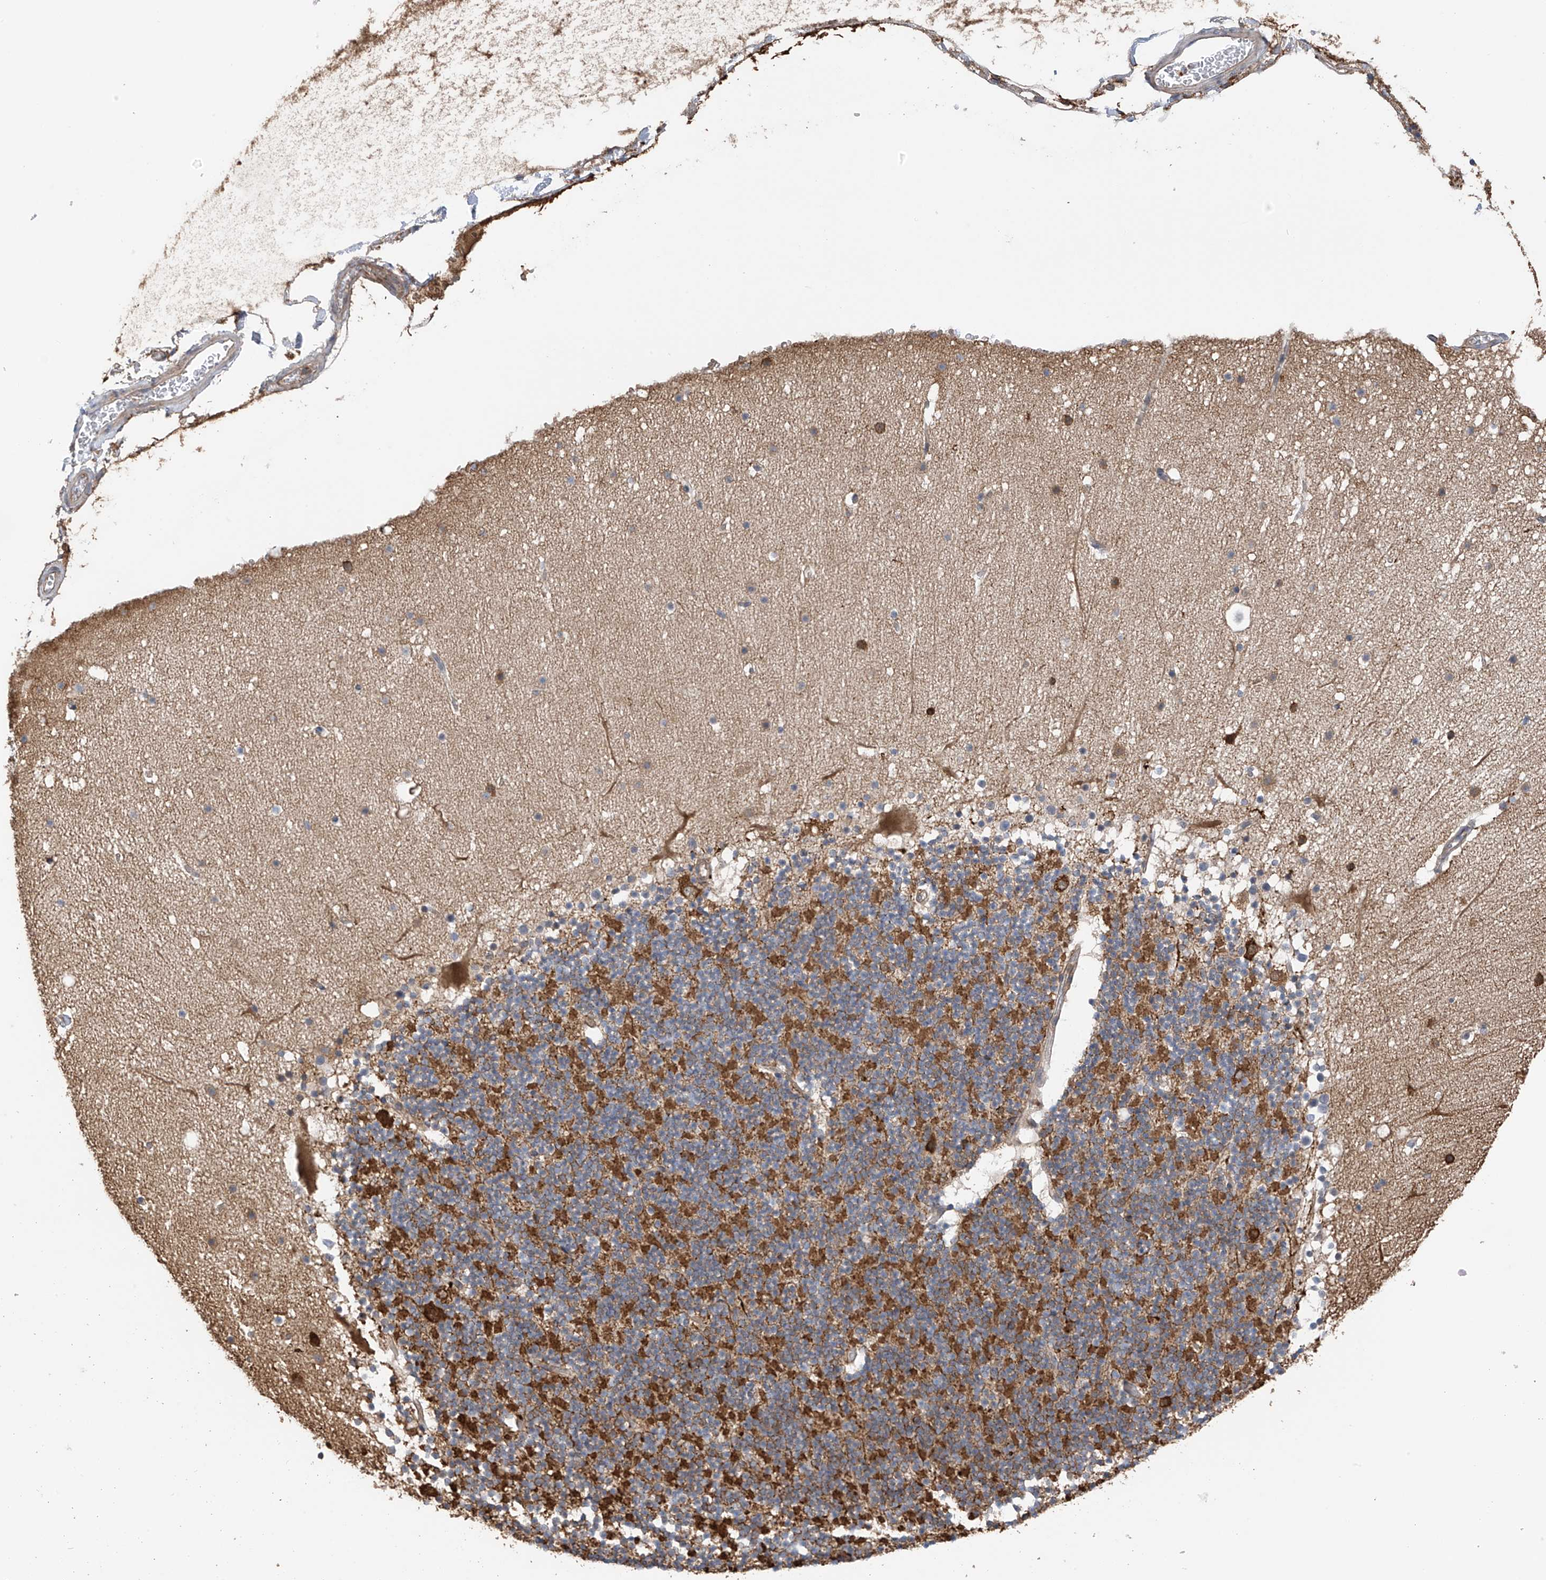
{"staining": {"intensity": "moderate", "quantity": ">75%", "location": "cytoplasmic/membranous"}, "tissue": "cerebellum", "cell_type": "Cells in granular layer", "image_type": "normal", "snomed": [{"axis": "morphology", "description": "Normal tissue, NOS"}, {"axis": "topography", "description": "Cerebellum"}], "caption": "A histopathology image of human cerebellum stained for a protein reveals moderate cytoplasmic/membranous brown staining in cells in granular layer. (IHC, brightfield microscopy, high magnification).", "gene": "ZNF189", "patient": {"sex": "male", "age": 57}}